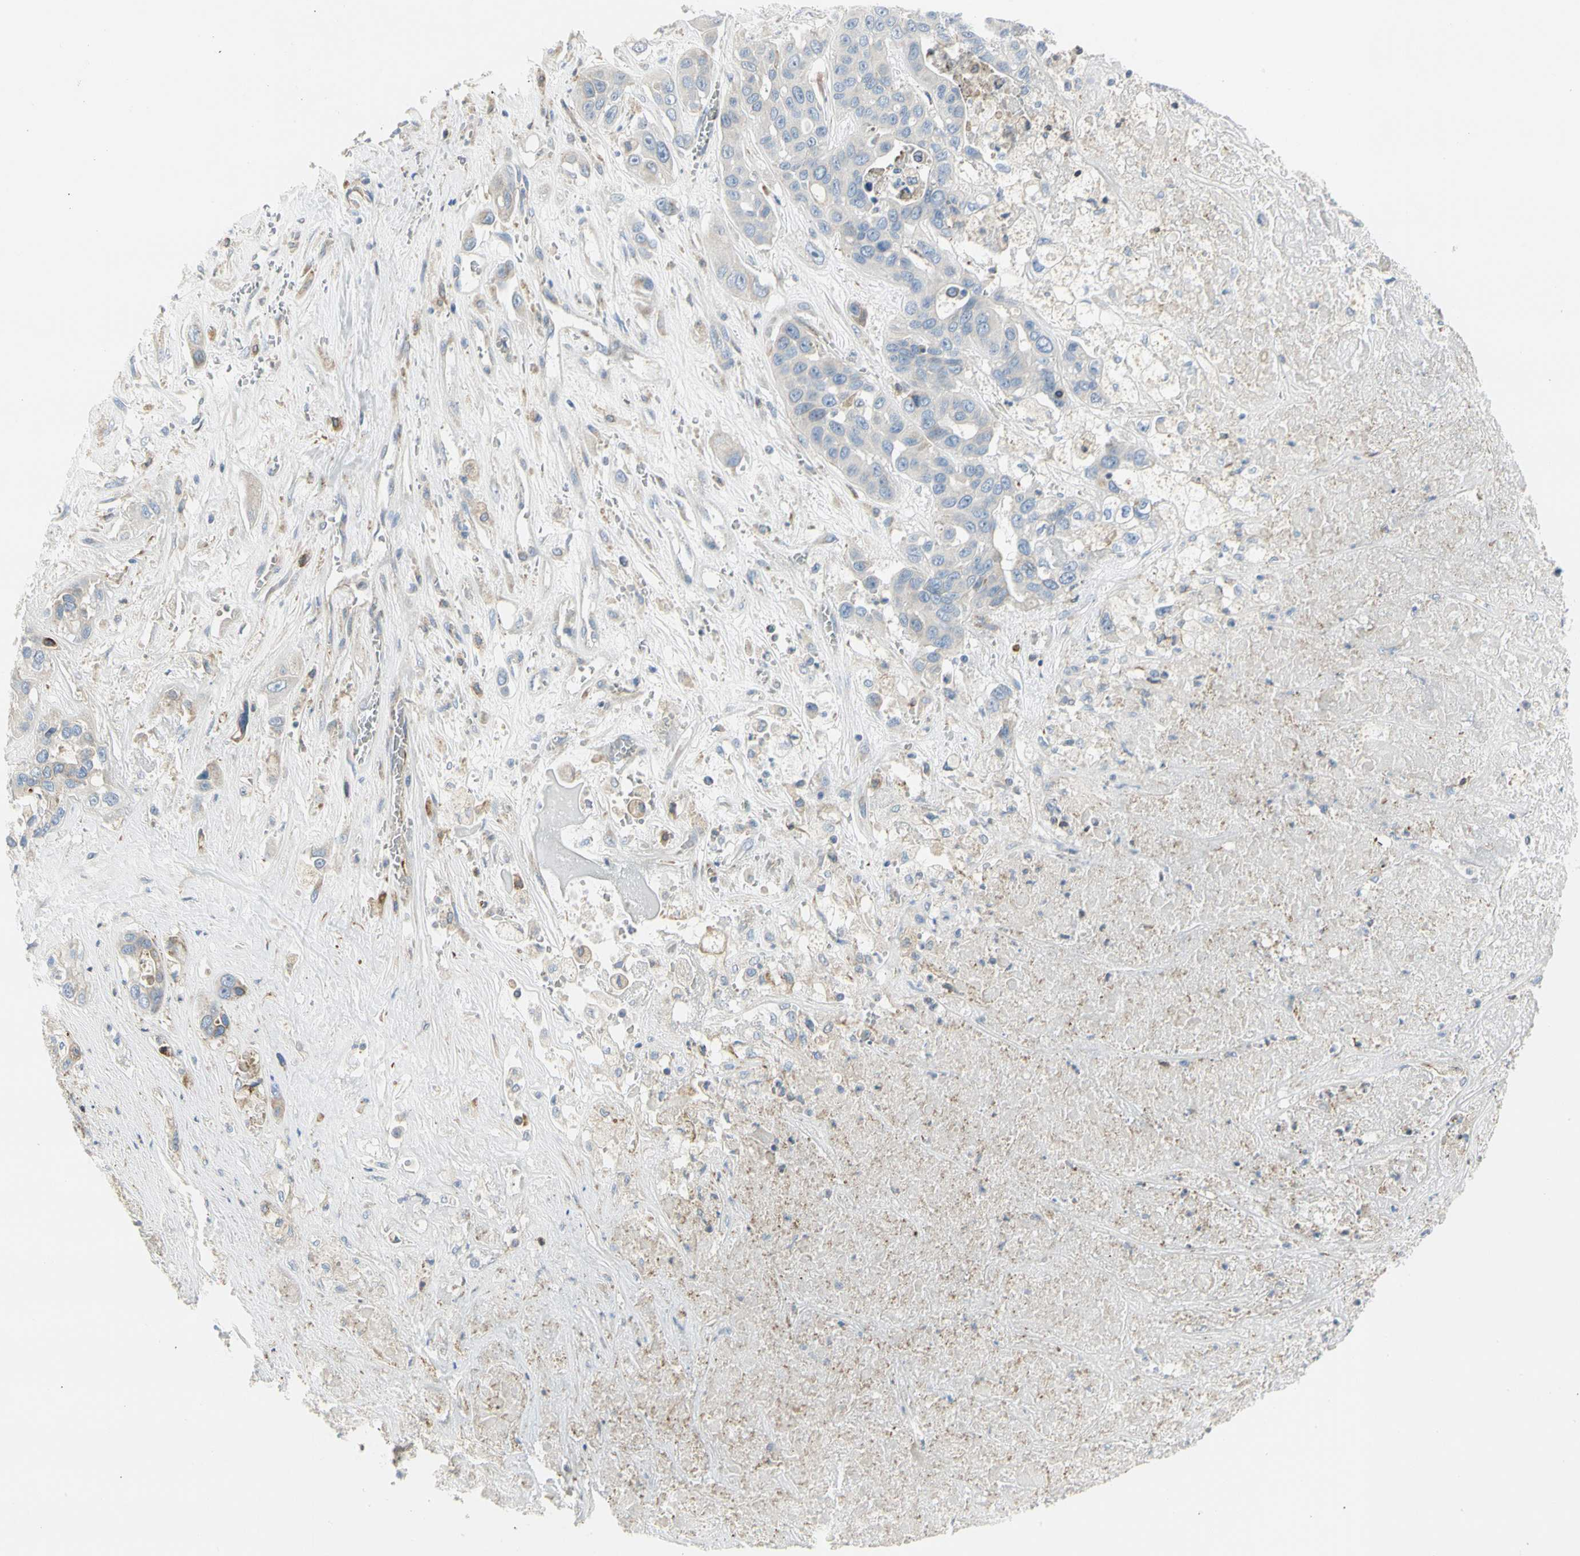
{"staining": {"intensity": "weak", "quantity": "<25%", "location": "cytoplasmic/membranous"}, "tissue": "liver cancer", "cell_type": "Tumor cells", "image_type": "cancer", "snomed": [{"axis": "morphology", "description": "Cholangiocarcinoma"}, {"axis": "topography", "description": "Liver"}], "caption": "A histopathology image of human liver cholangiocarcinoma is negative for staining in tumor cells. The staining was performed using DAB to visualize the protein expression in brown, while the nuclei were stained in blue with hematoxylin (Magnification: 20x).", "gene": "TNFSF11", "patient": {"sex": "female", "age": 52}}